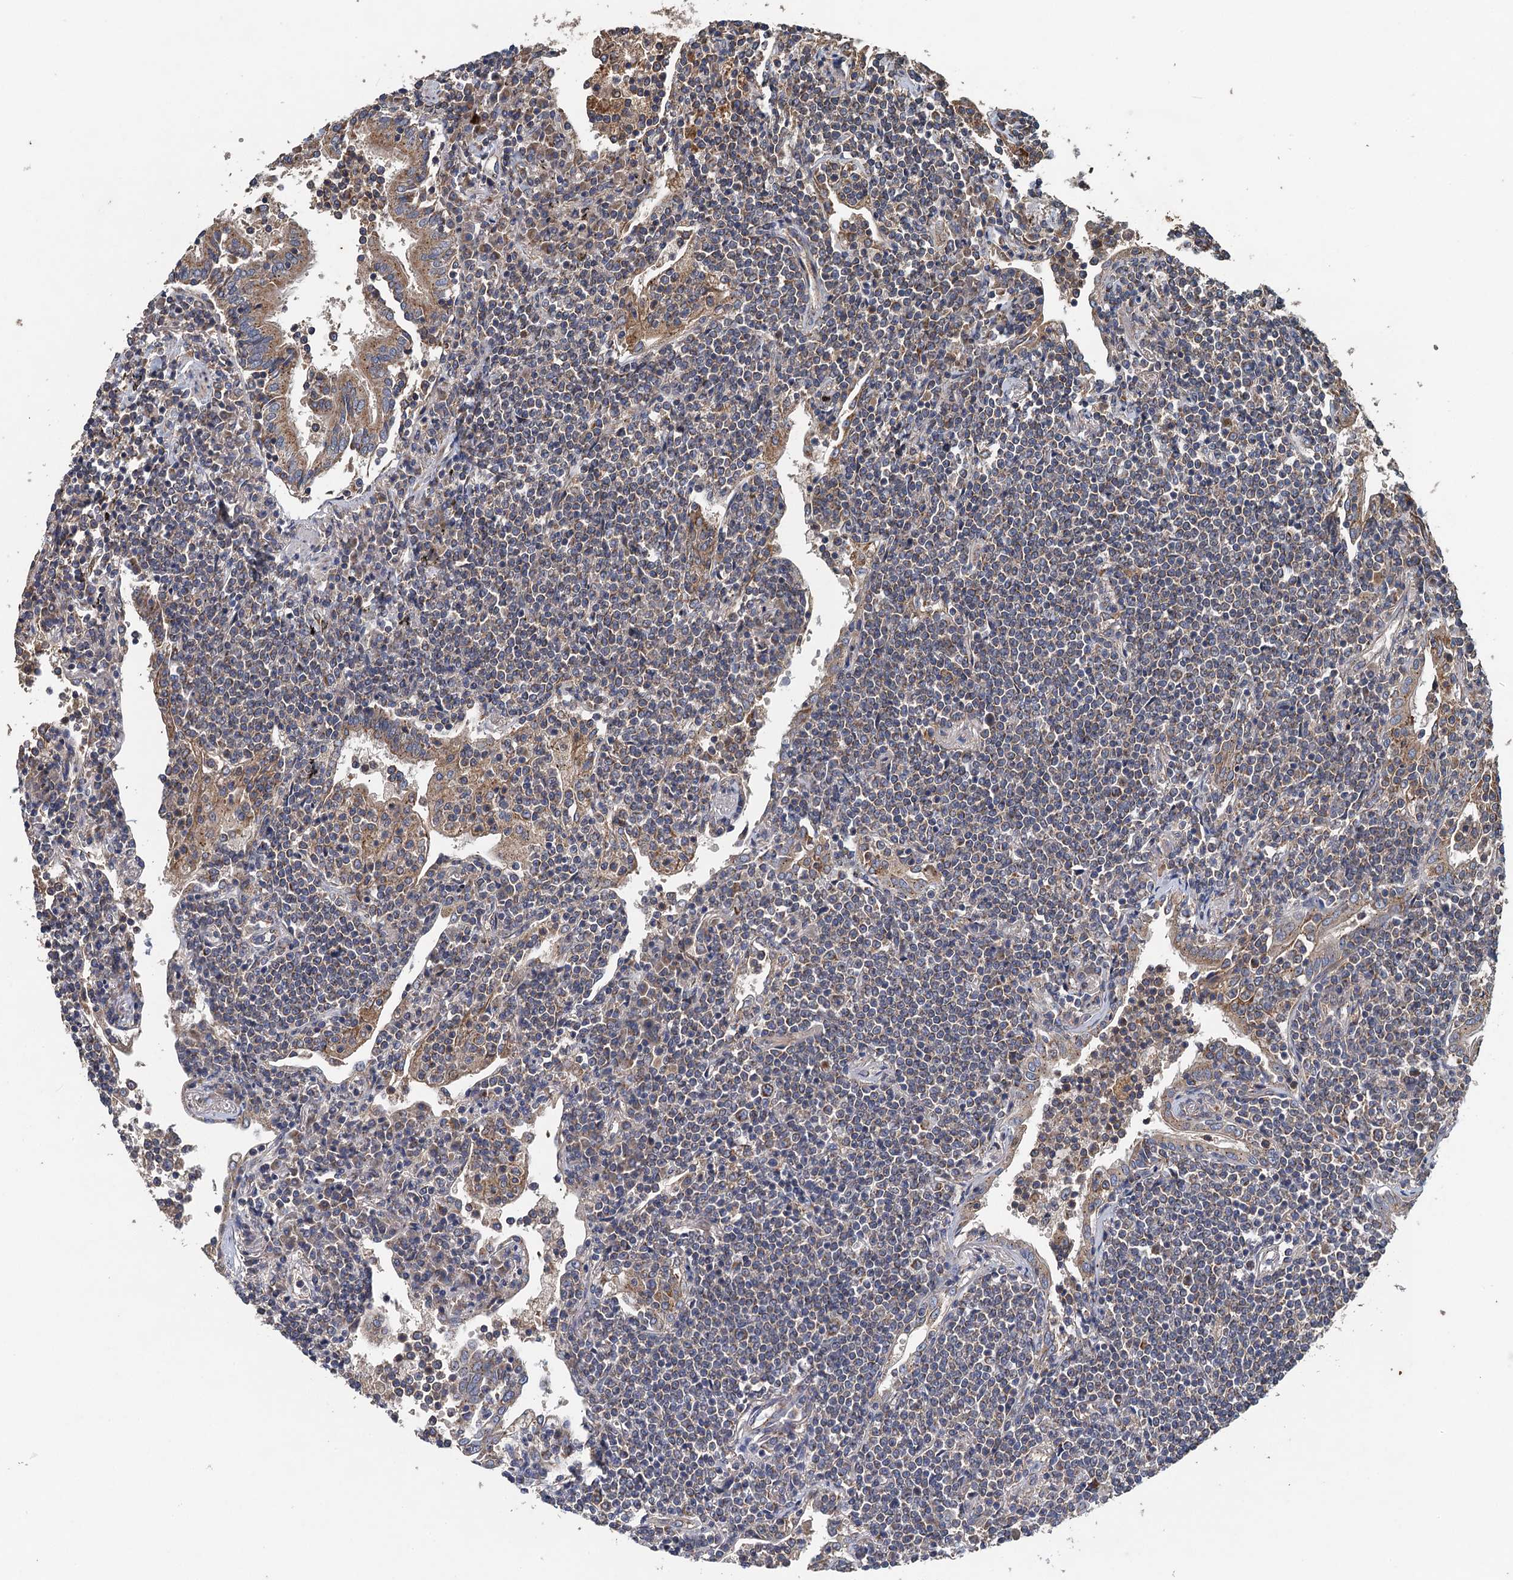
{"staining": {"intensity": "weak", "quantity": "25%-75%", "location": "cytoplasmic/membranous"}, "tissue": "lymphoma", "cell_type": "Tumor cells", "image_type": "cancer", "snomed": [{"axis": "morphology", "description": "Malignant lymphoma, non-Hodgkin's type, Low grade"}, {"axis": "topography", "description": "Lung"}], "caption": "Lymphoma stained for a protein exhibits weak cytoplasmic/membranous positivity in tumor cells. Using DAB (brown) and hematoxylin (blue) stains, captured at high magnification using brightfield microscopy.", "gene": "BCS1L", "patient": {"sex": "female", "age": 71}}